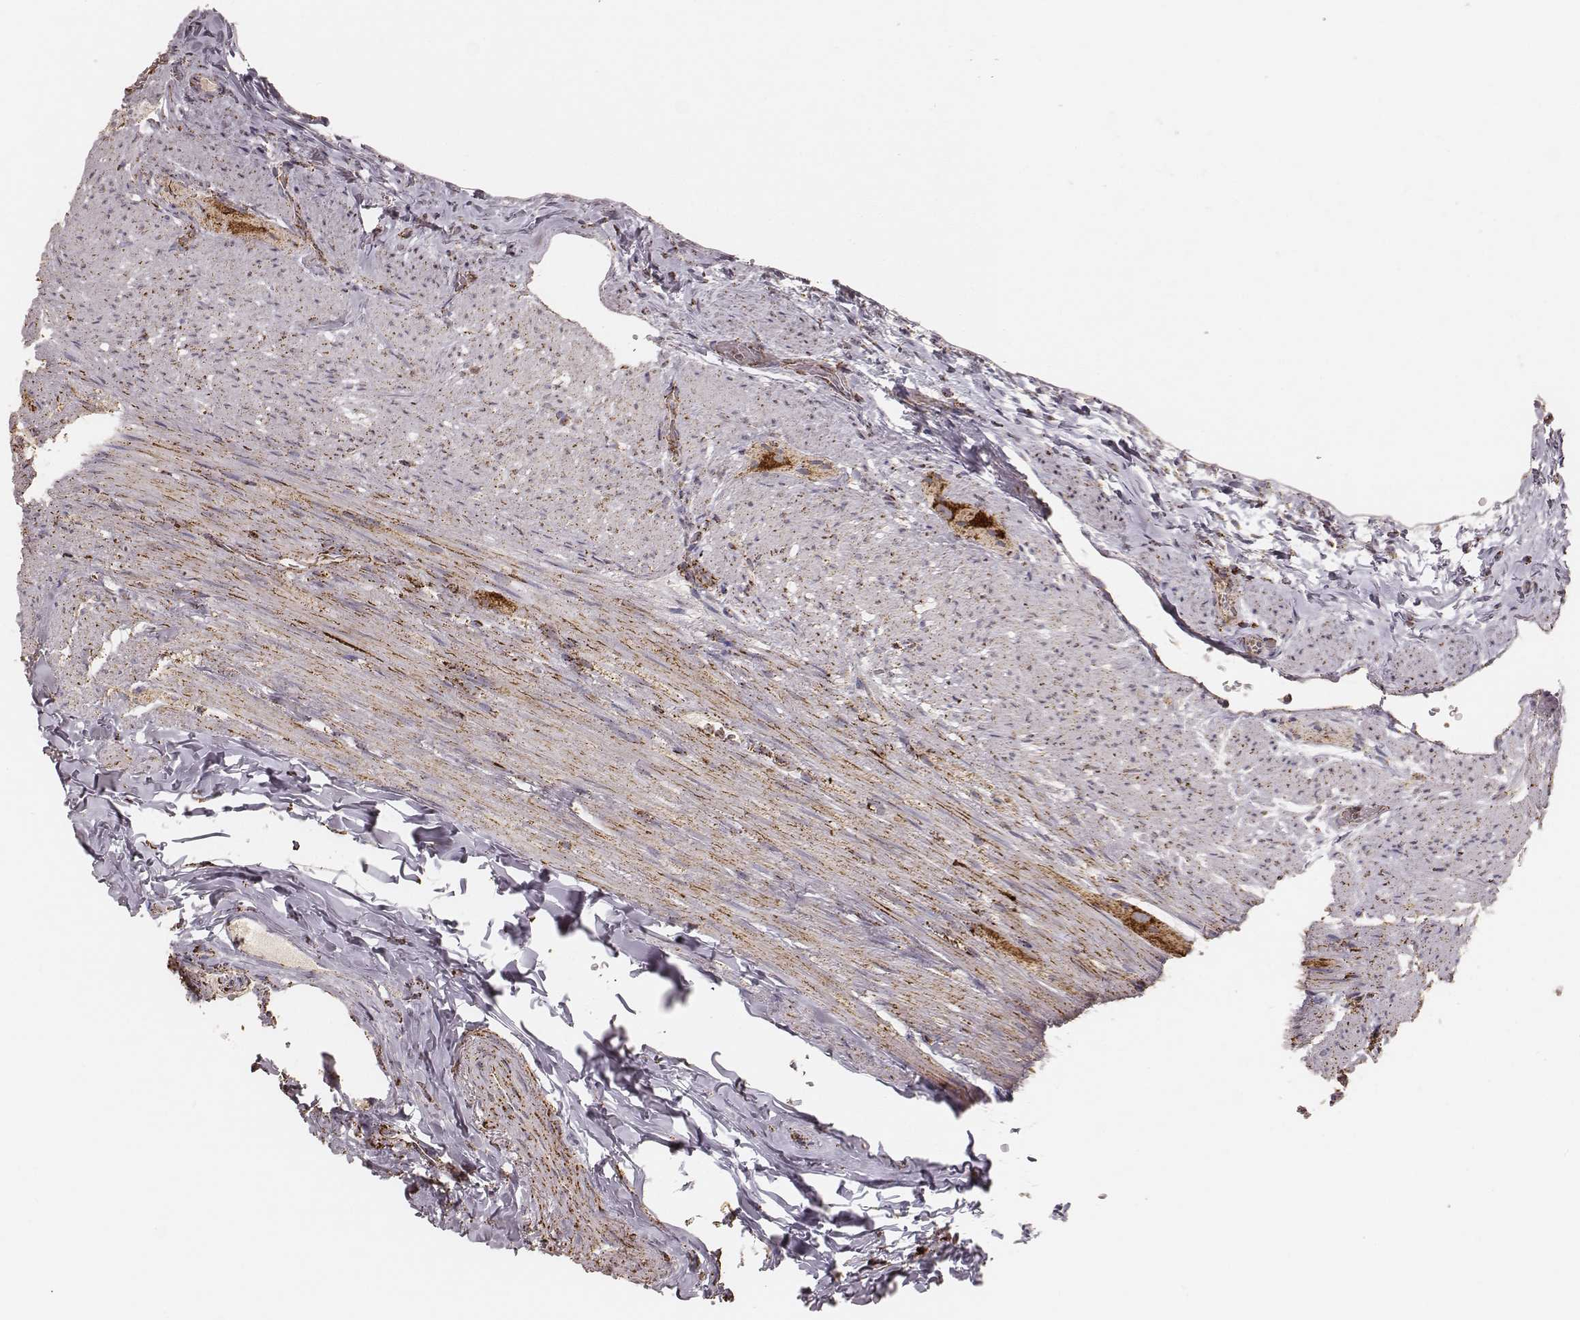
{"staining": {"intensity": "strong", "quantity": ">75%", "location": "cytoplasmic/membranous"}, "tissue": "appendix", "cell_type": "Glandular cells", "image_type": "normal", "snomed": [{"axis": "morphology", "description": "Normal tissue, NOS"}, {"axis": "topography", "description": "Appendix"}], "caption": "Protein staining shows strong cytoplasmic/membranous staining in approximately >75% of glandular cells in benign appendix.", "gene": "CS", "patient": {"sex": "male", "age": 47}}